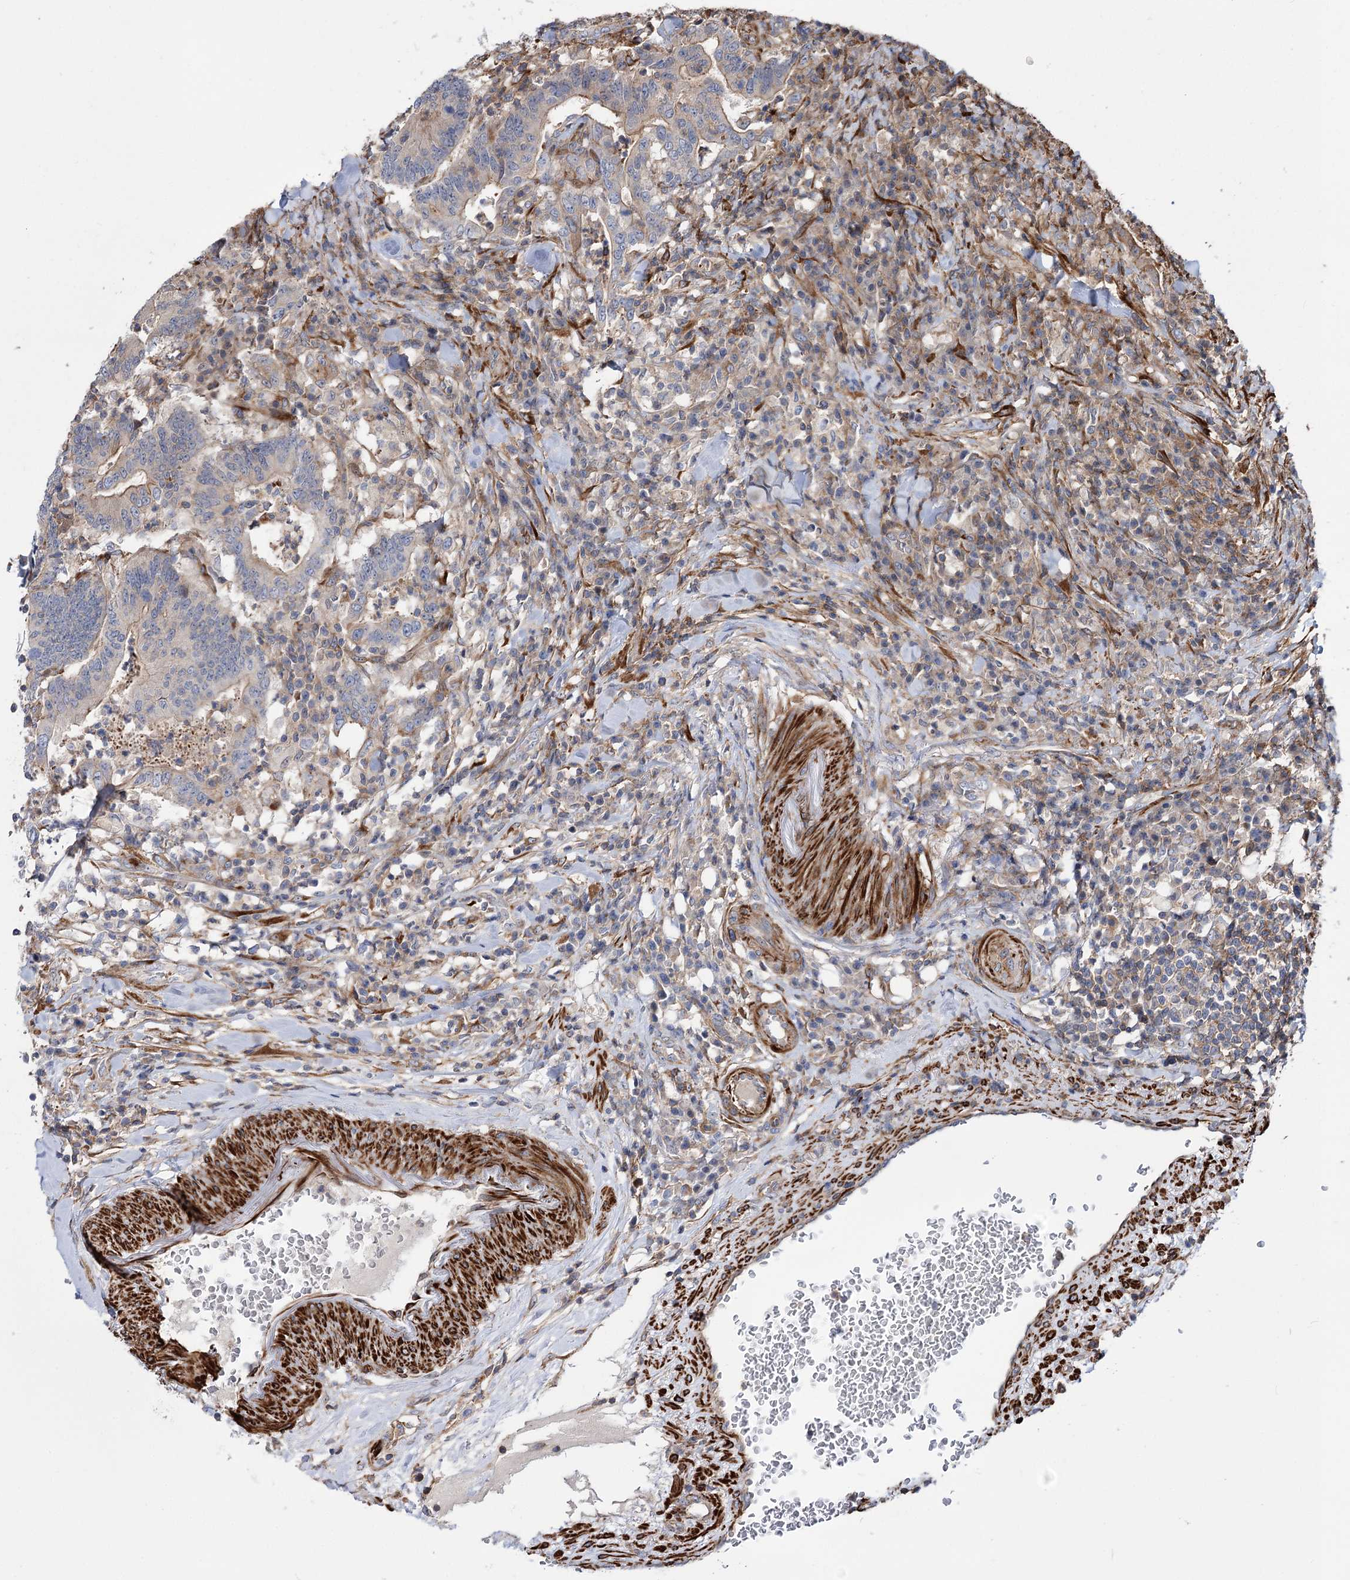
{"staining": {"intensity": "moderate", "quantity": "<25%", "location": "cytoplasmic/membranous"}, "tissue": "colorectal cancer", "cell_type": "Tumor cells", "image_type": "cancer", "snomed": [{"axis": "morphology", "description": "Adenocarcinoma, NOS"}, {"axis": "topography", "description": "Colon"}], "caption": "Colorectal adenocarcinoma stained with a brown dye displays moderate cytoplasmic/membranous positive expression in about <25% of tumor cells.", "gene": "DPP3", "patient": {"sex": "female", "age": 66}}